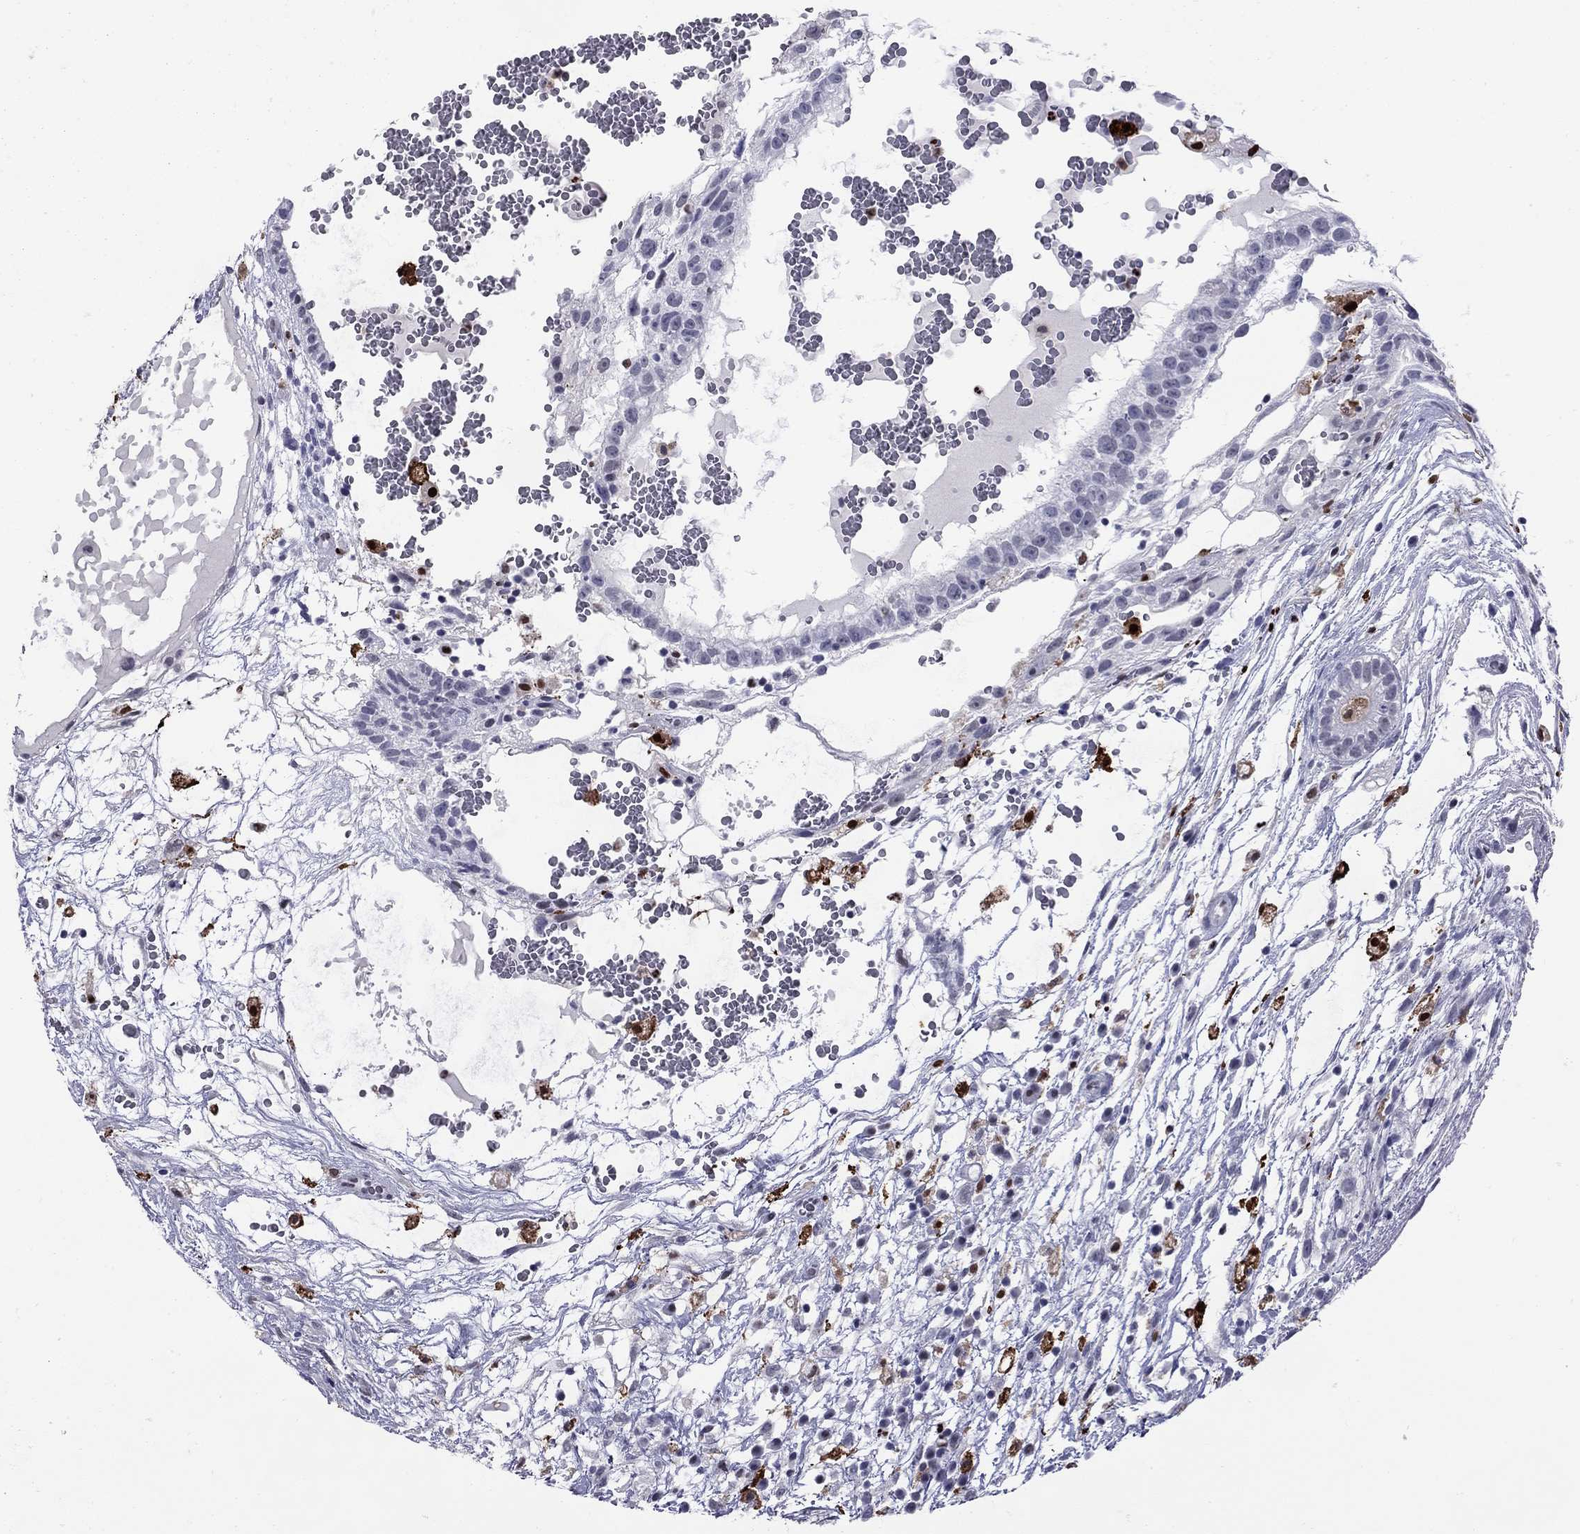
{"staining": {"intensity": "negative", "quantity": "none", "location": "none"}, "tissue": "testis cancer", "cell_type": "Tumor cells", "image_type": "cancer", "snomed": [{"axis": "morphology", "description": "Normal tissue, NOS"}, {"axis": "morphology", "description": "Carcinoma, Embryonal, NOS"}, {"axis": "topography", "description": "Testis"}], "caption": "IHC micrograph of neoplastic tissue: testis cancer (embryonal carcinoma) stained with DAB exhibits no significant protein staining in tumor cells.", "gene": "PCGF3", "patient": {"sex": "male", "age": 32}}